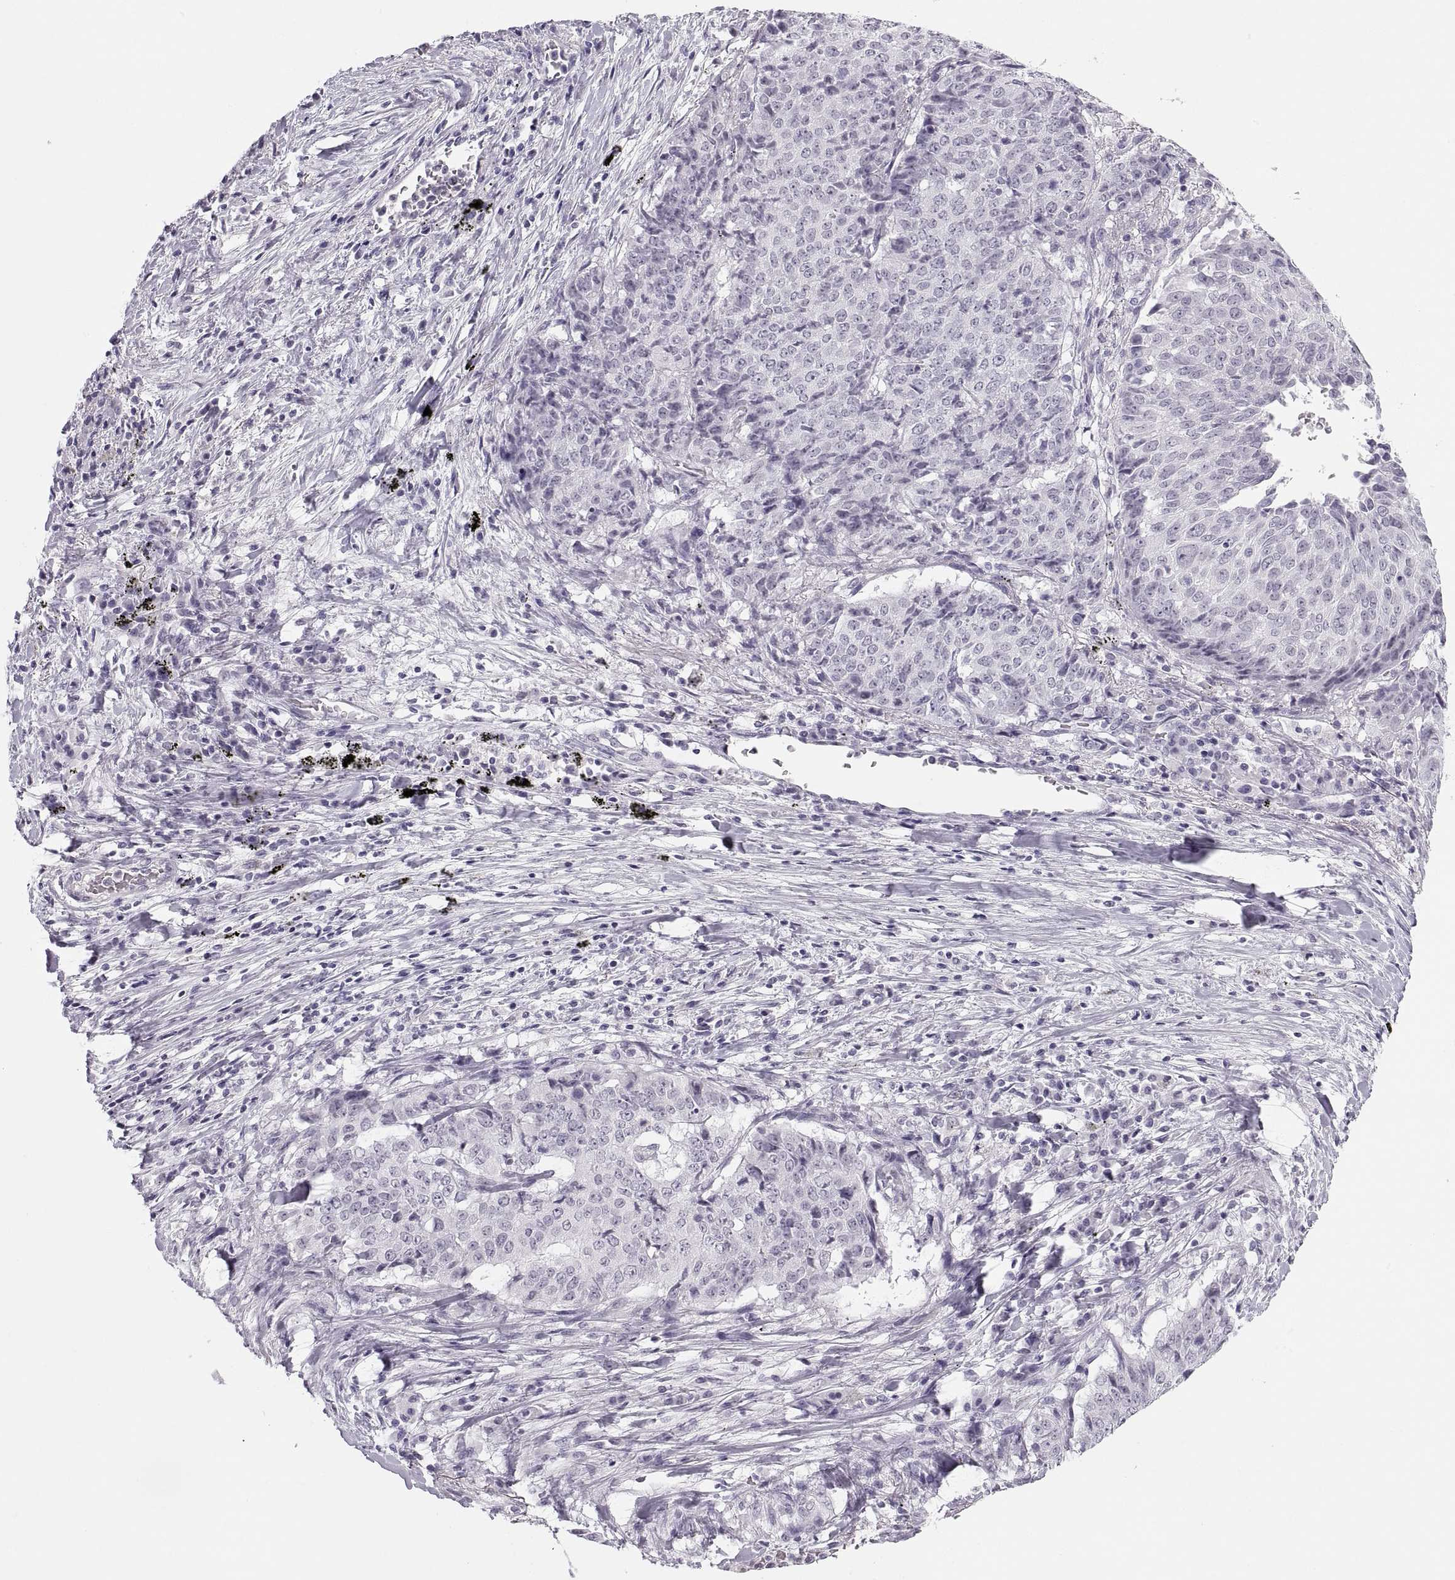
{"staining": {"intensity": "negative", "quantity": "none", "location": "none"}, "tissue": "lung cancer", "cell_type": "Tumor cells", "image_type": "cancer", "snomed": [{"axis": "morphology", "description": "Normal tissue, NOS"}, {"axis": "morphology", "description": "Squamous cell carcinoma, NOS"}, {"axis": "topography", "description": "Bronchus"}, {"axis": "topography", "description": "Lung"}], "caption": "High power microscopy histopathology image of an immunohistochemistry (IHC) image of lung cancer (squamous cell carcinoma), revealing no significant expression in tumor cells. (DAB immunohistochemistry (IHC) visualized using brightfield microscopy, high magnification).", "gene": "C3orf22", "patient": {"sex": "male", "age": 64}}